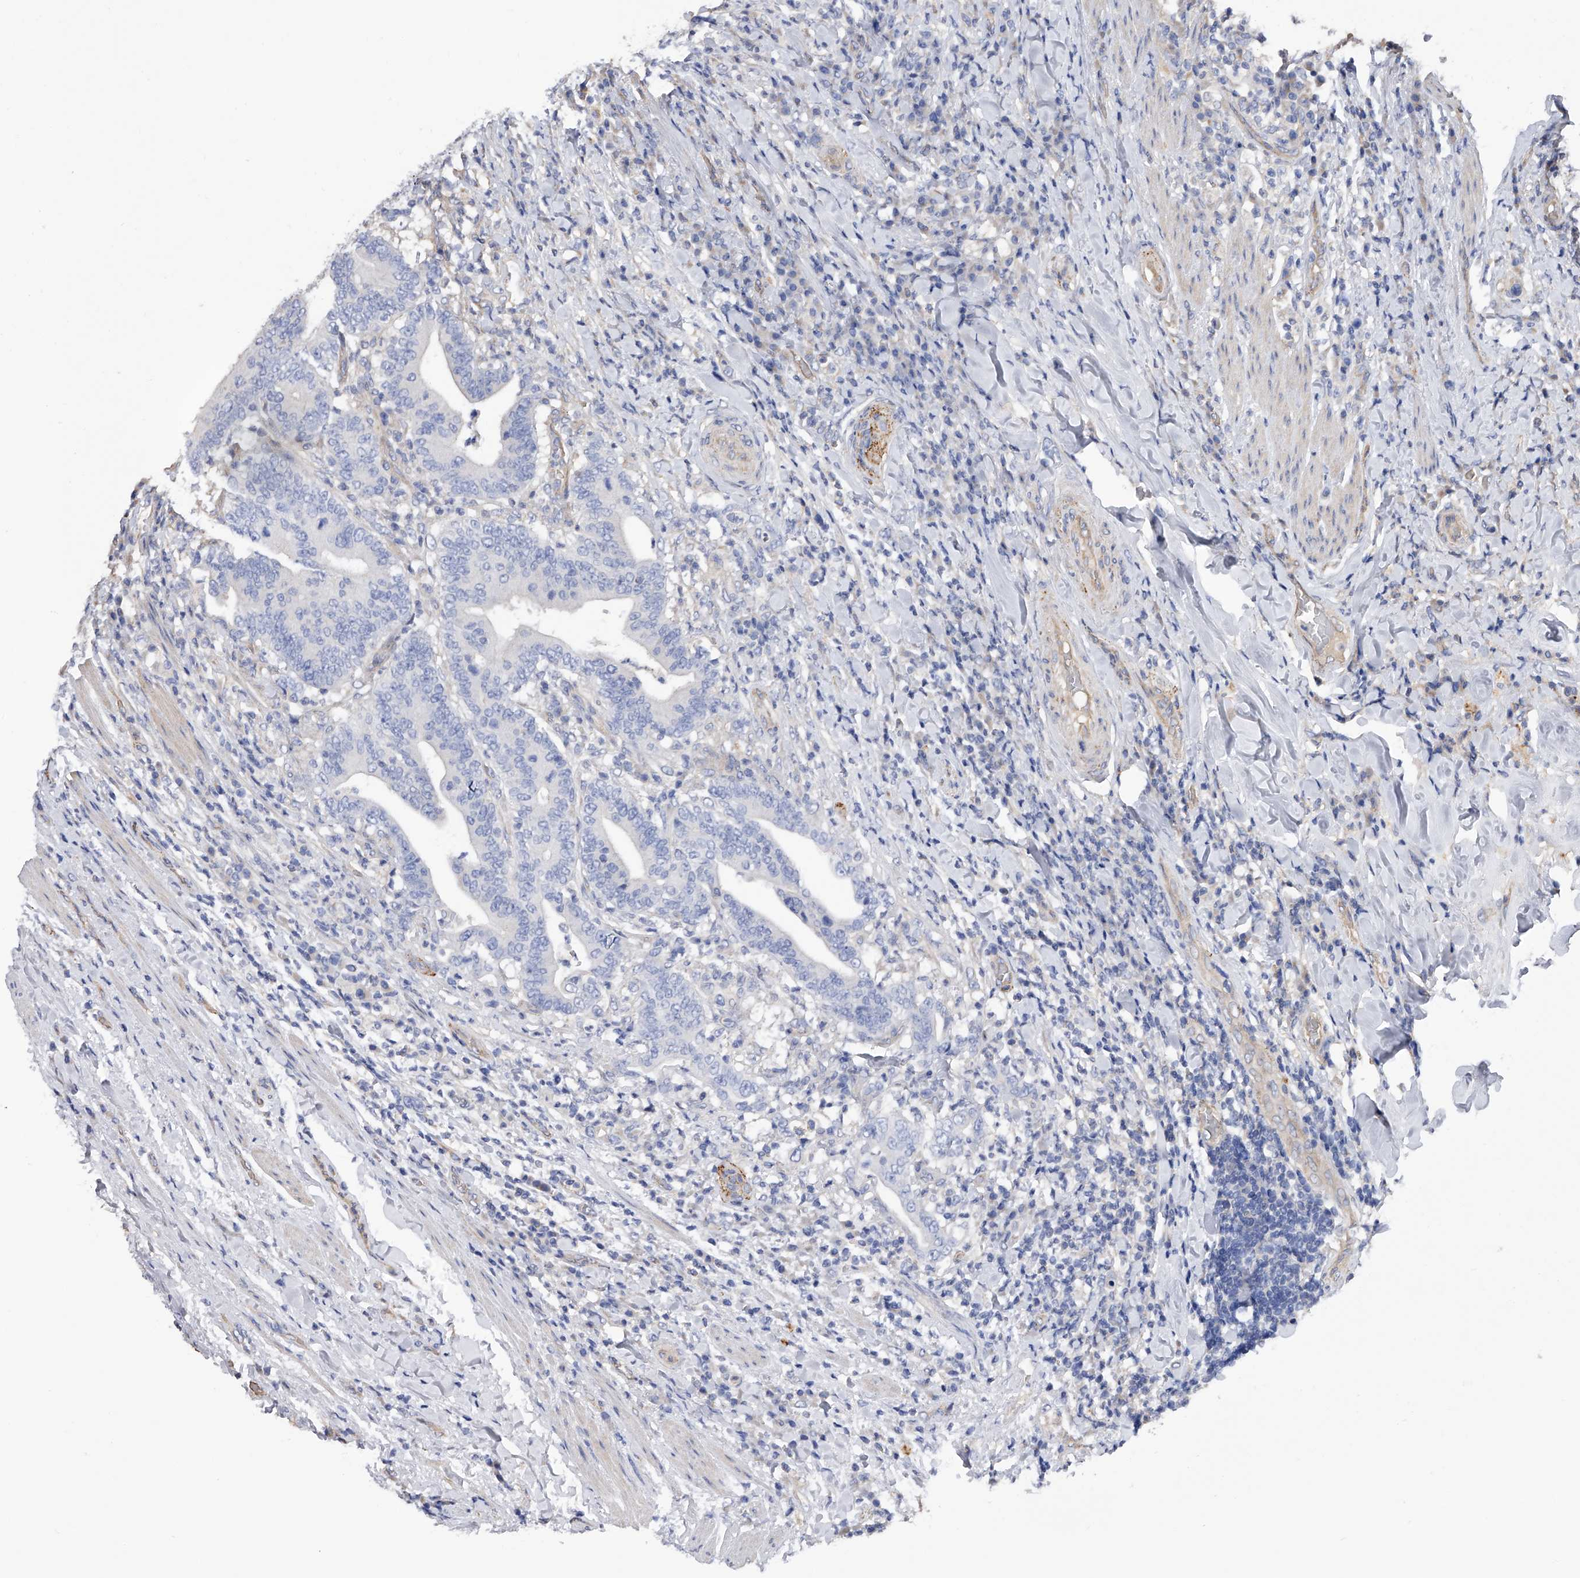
{"staining": {"intensity": "negative", "quantity": "none", "location": "none"}, "tissue": "colorectal cancer", "cell_type": "Tumor cells", "image_type": "cancer", "snomed": [{"axis": "morphology", "description": "Adenocarcinoma, NOS"}, {"axis": "topography", "description": "Colon"}], "caption": "This is an IHC micrograph of human adenocarcinoma (colorectal). There is no staining in tumor cells.", "gene": "RWDD2A", "patient": {"sex": "female", "age": 66}}